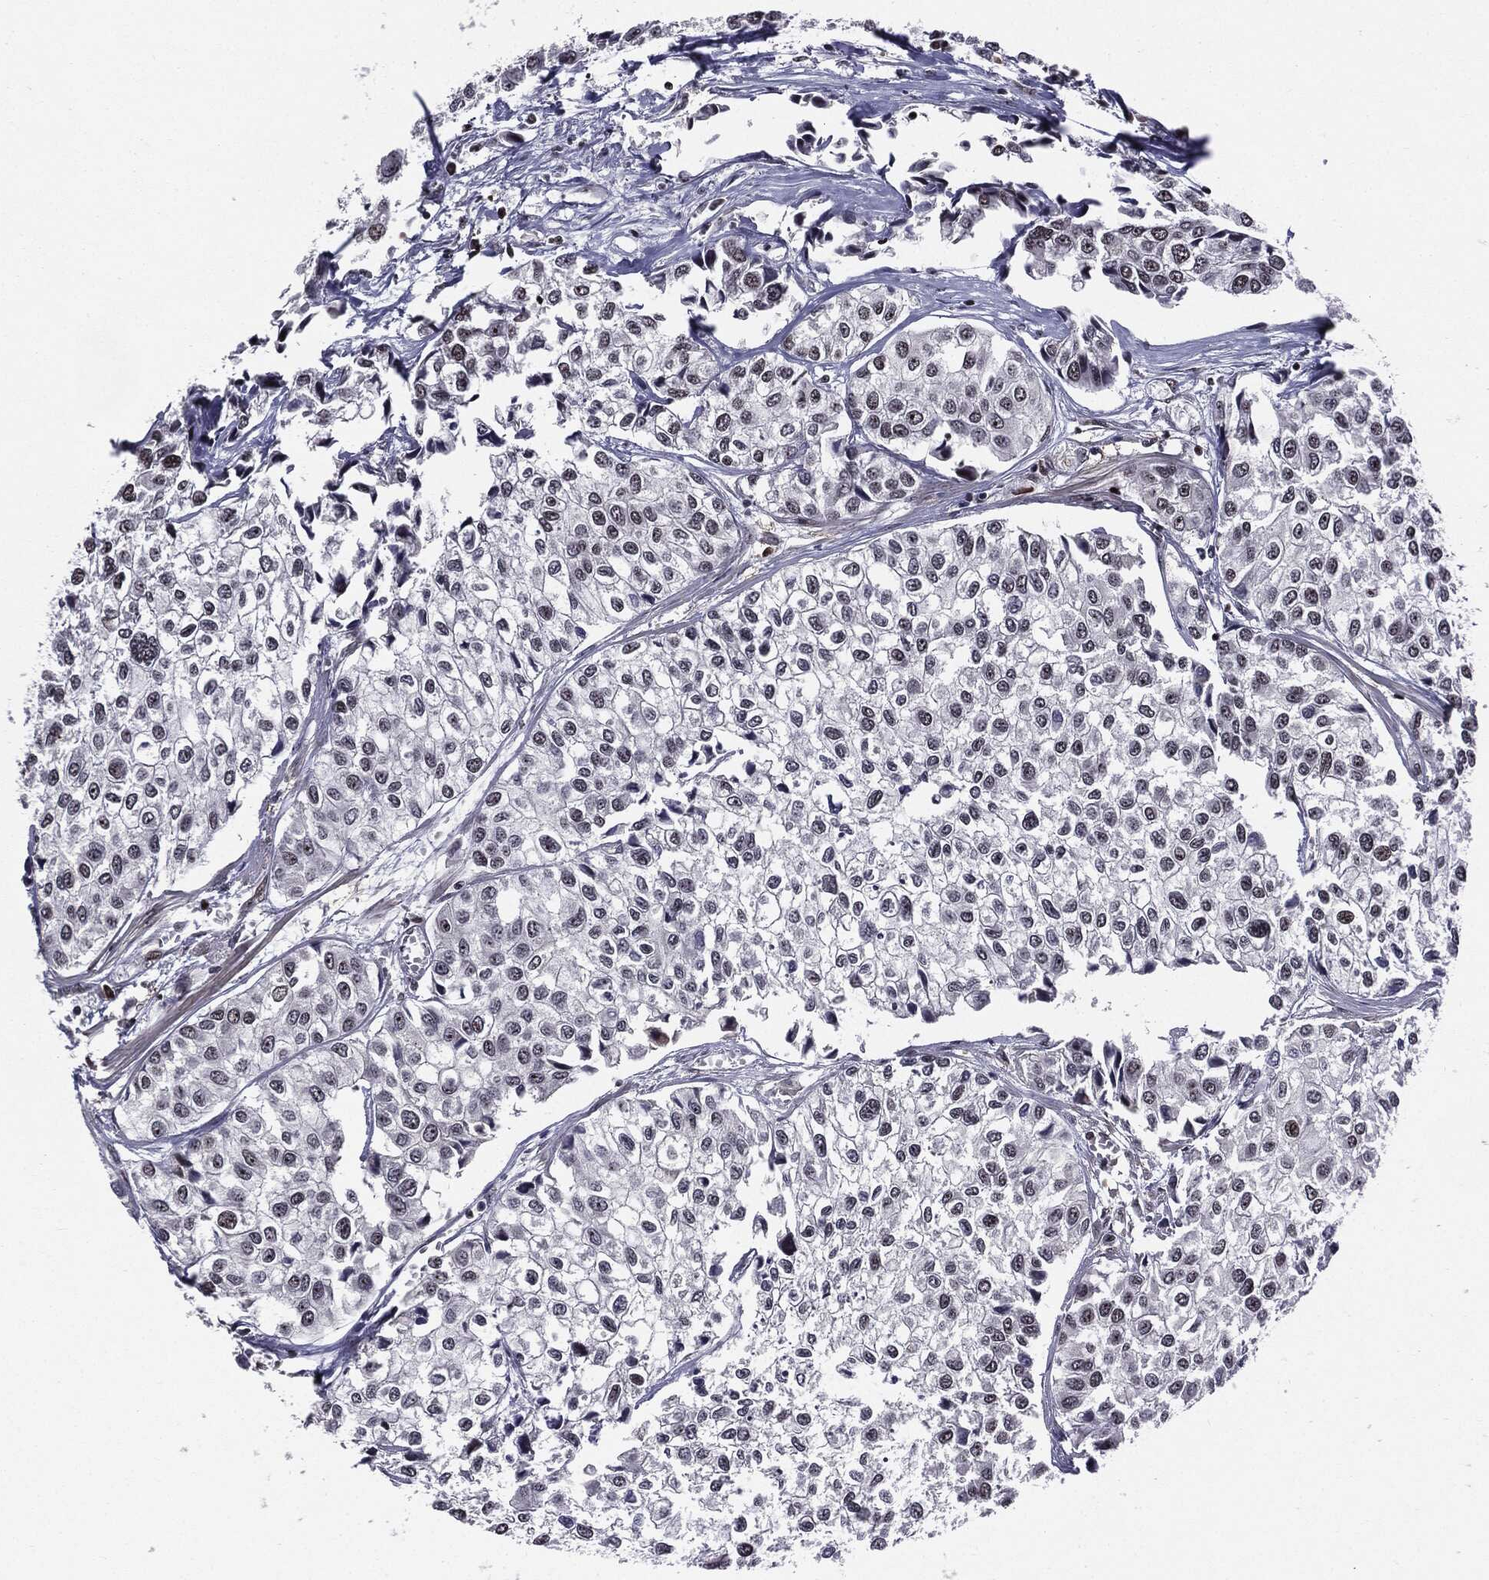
{"staining": {"intensity": "negative", "quantity": "none", "location": "none"}, "tissue": "urothelial cancer", "cell_type": "Tumor cells", "image_type": "cancer", "snomed": [{"axis": "morphology", "description": "Urothelial carcinoma, High grade"}, {"axis": "topography", "description": "Urinary bladder"}], "caption": "This is an IHC photomicrograph of human high-grade urothelial carcinoma. There is no positivity in tumor cells.", "gene": "ZFP91", "patient": {"sex": "male", "age": 73}}